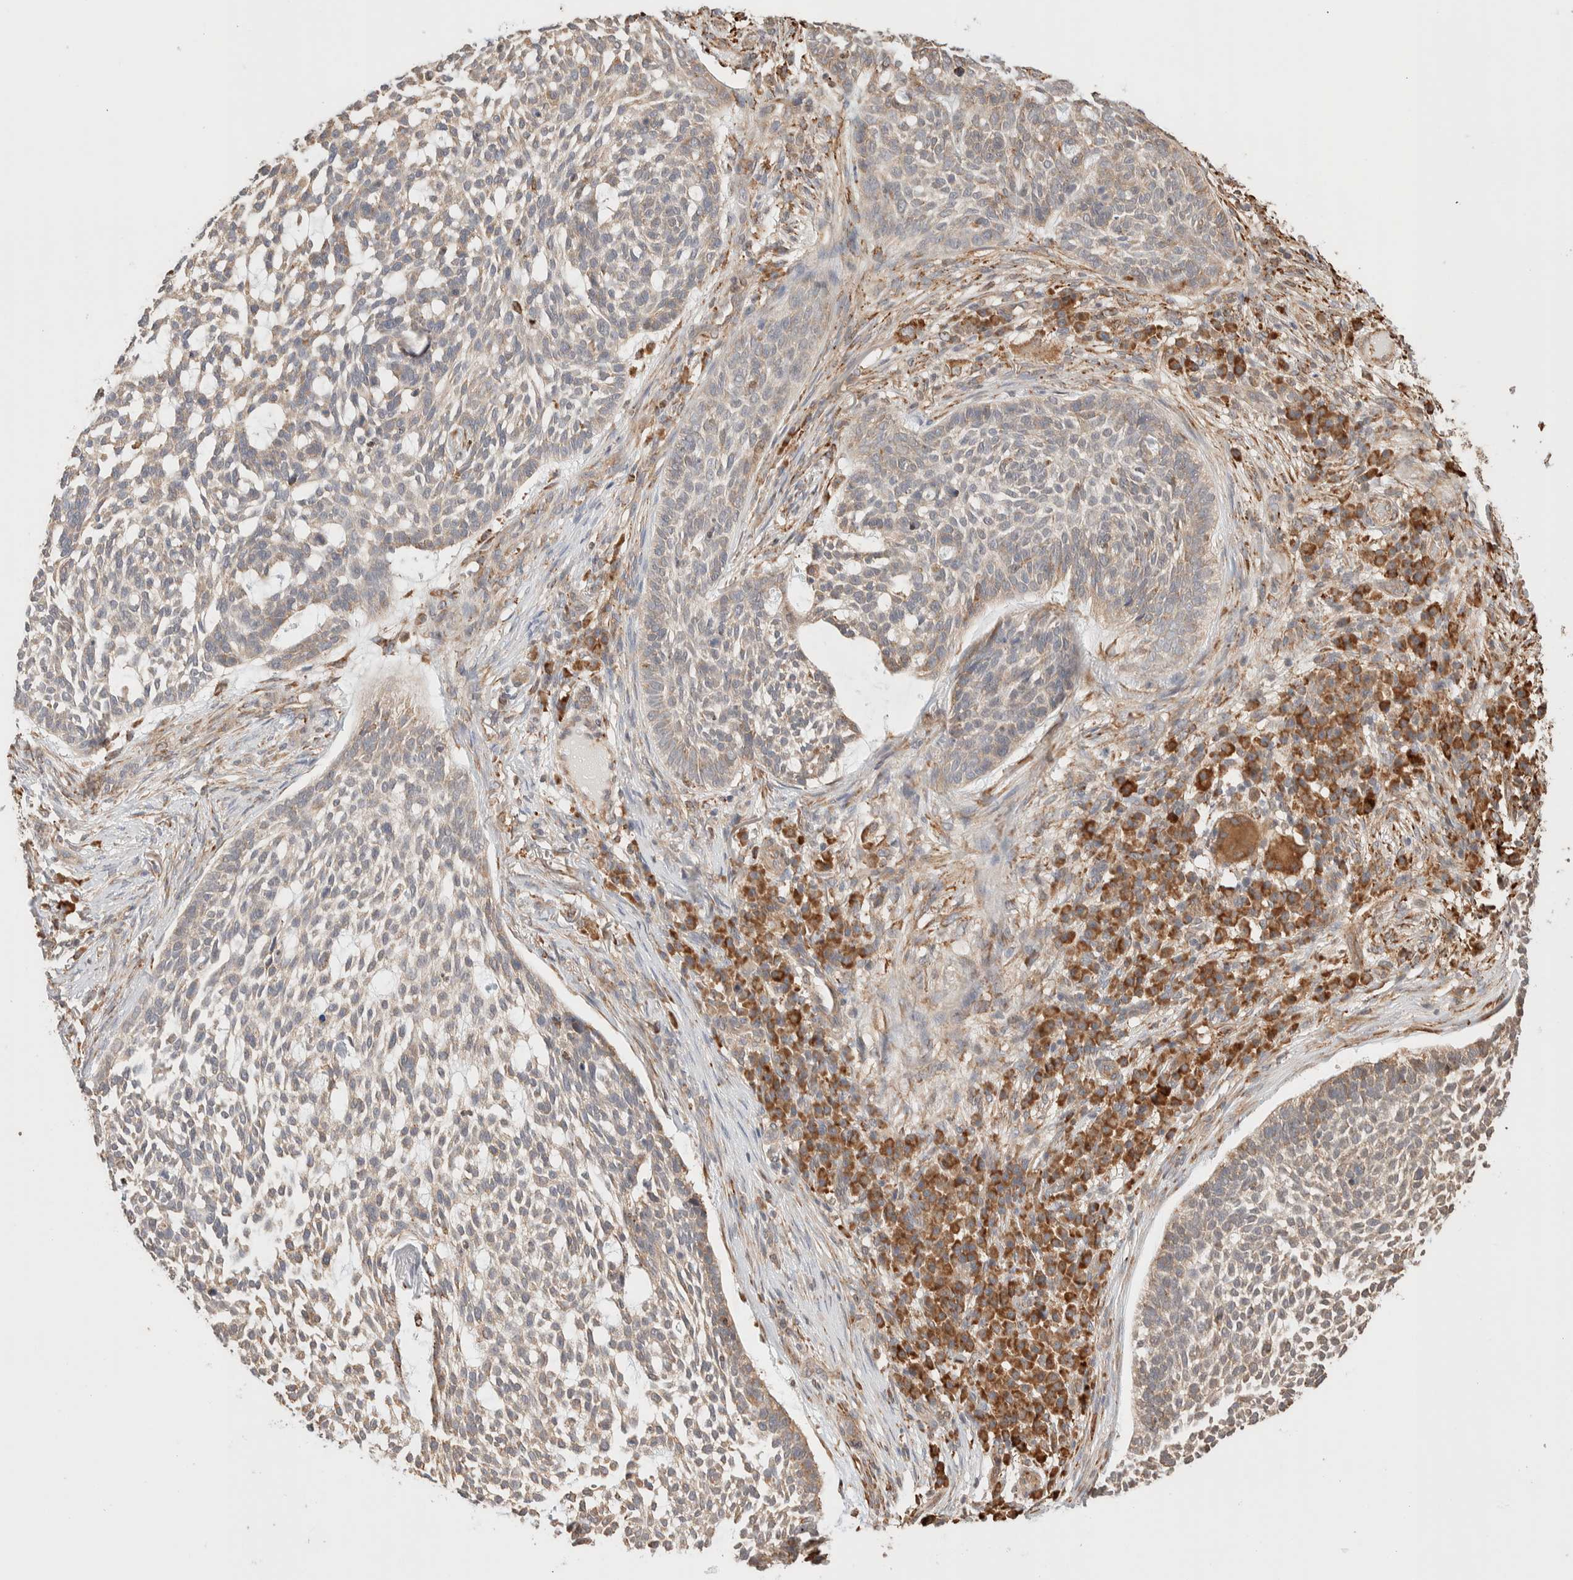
{"staining": {"intensity": "weak", "quantity": "<25%", "location": "cytoplasmic/membranous,nuclear"}, "tissue": "skin cancer", "cell_type": "Tumor cells", "image_type": "cancer", "snomed": [{"axis": "morphology", "description": "Basal cell carcinoma"}, {"axis": "topography", "description": "Skin"}], "caption": "A high-resolution photomicrograph shows IHC staining of skin cancer (basal cell carcinoma), which displays no significant expression in tumor cells.", "gene": "INTS1", "patient": {"sex": "female", "age": 64}}